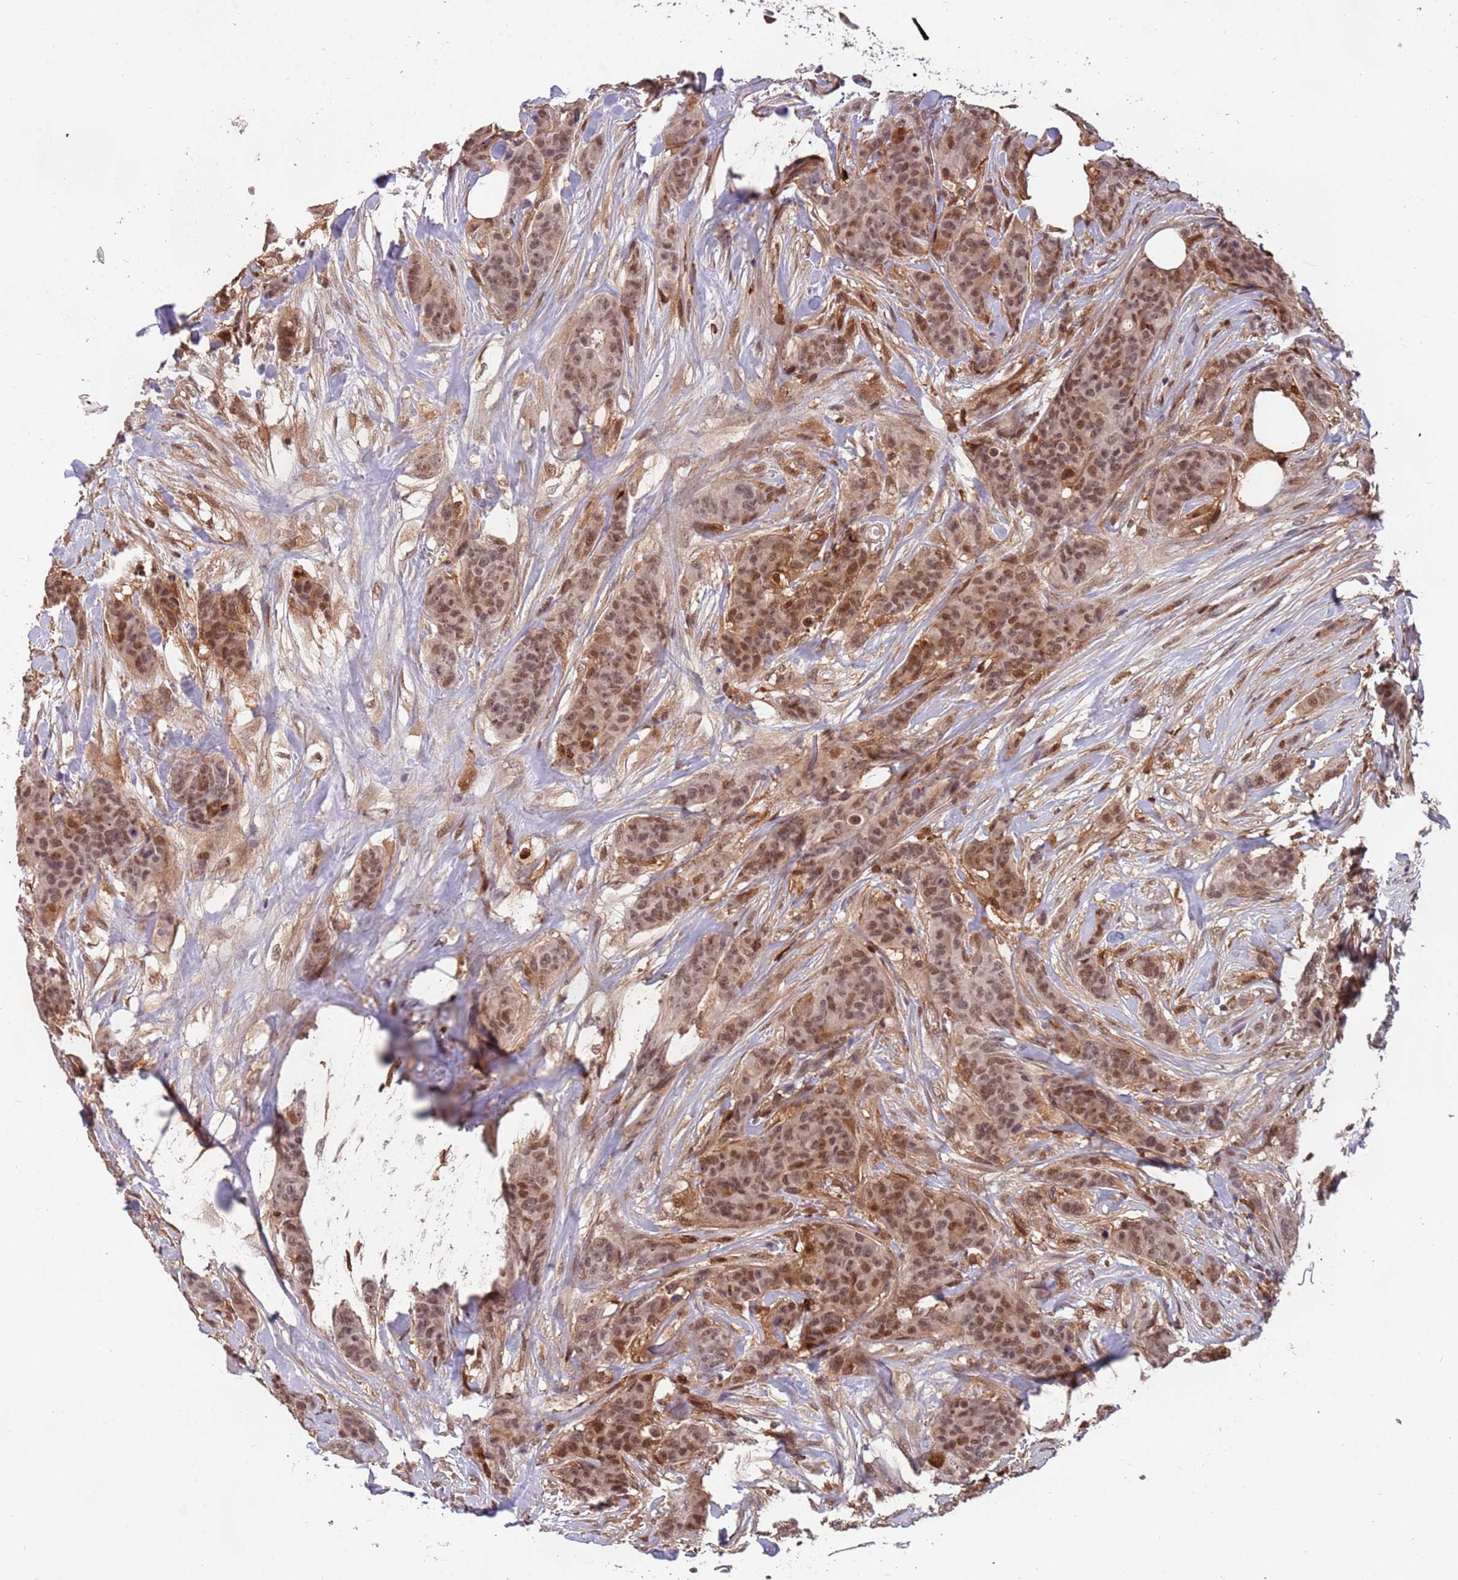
{"staining": {"intensity": "moderate", "quantity": ">75%", "location": "nuclear"}, "tissue": "breast cancer", "cell_type": "Tumor cells", "image_type": "cancer", "snomed": [{"axis": "morphology", "description": "Duct carcinoma"}, {"axis": "topography", "description": "Breast"}], "caption": "Approximately >75% of tumor cells in human breast cancer exhibit moderate nuclear protein positivity as visualized by brown immunohistochemical staining.", "gene": "GBP2", "patient": {"sex": "female", "age": 40}}